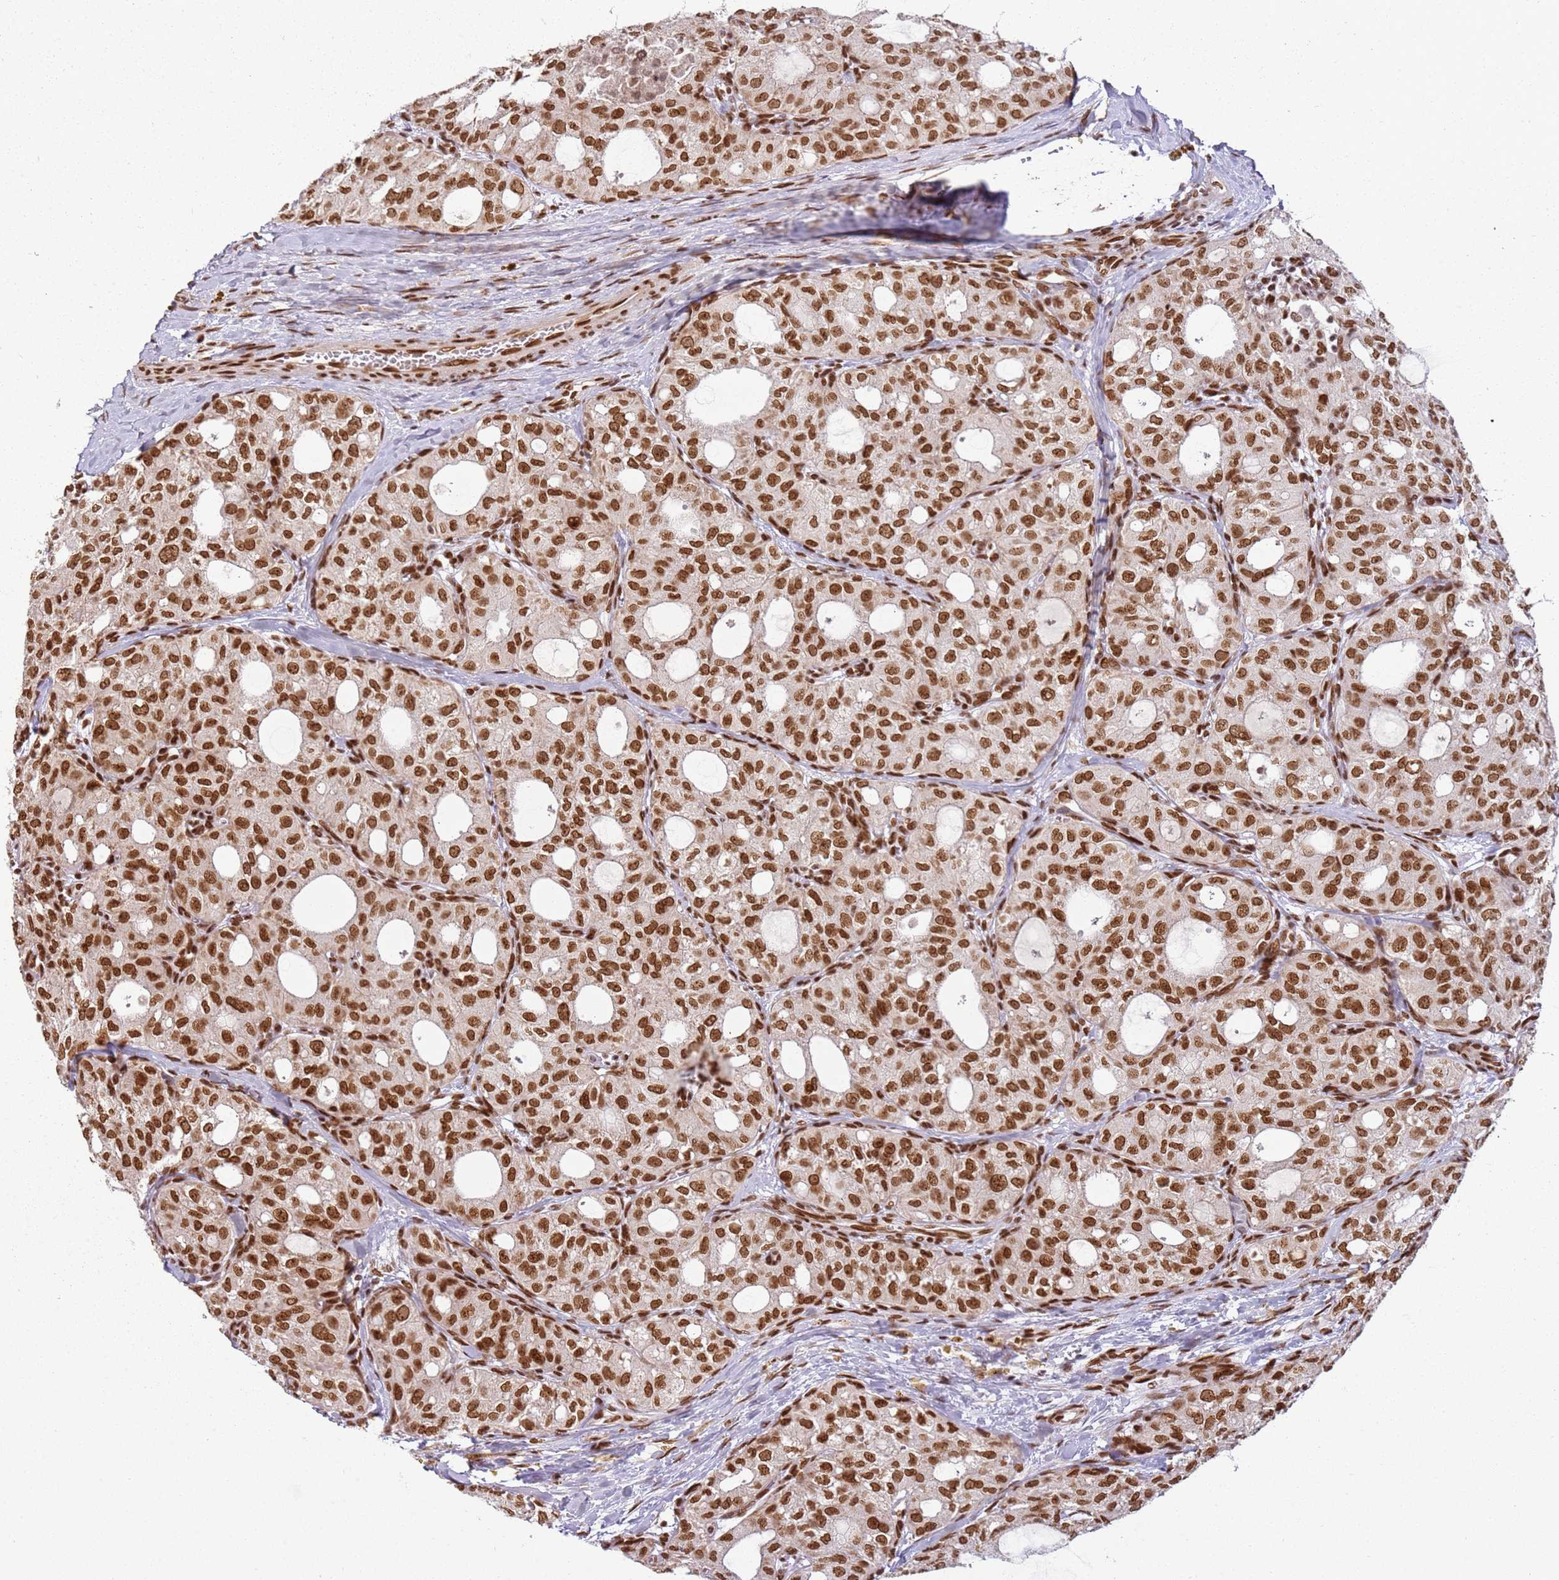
{"staining": {"intensity": "strong", "quantity": ">75%", "location": "nuclear"}, "tissue": "thyroid cancer", "cell_type": "Tumor cells", "image_type": "cancer", "snomed": [{"axis": "morphology", "description": "Follicular adenoma carcinoma, NOS"}, {"axis": "topography", "description": "Thyroid gland"}], "caption": "Thyroid cancer tissue demonstrates strong nuclear staining in about >75% of tumor cells Immunohistochemistry stains the protein of interest in brown and the nuclei are stained blue.", "gene": "TENT4A", "patient": {"sex": "male", "age": 75}}